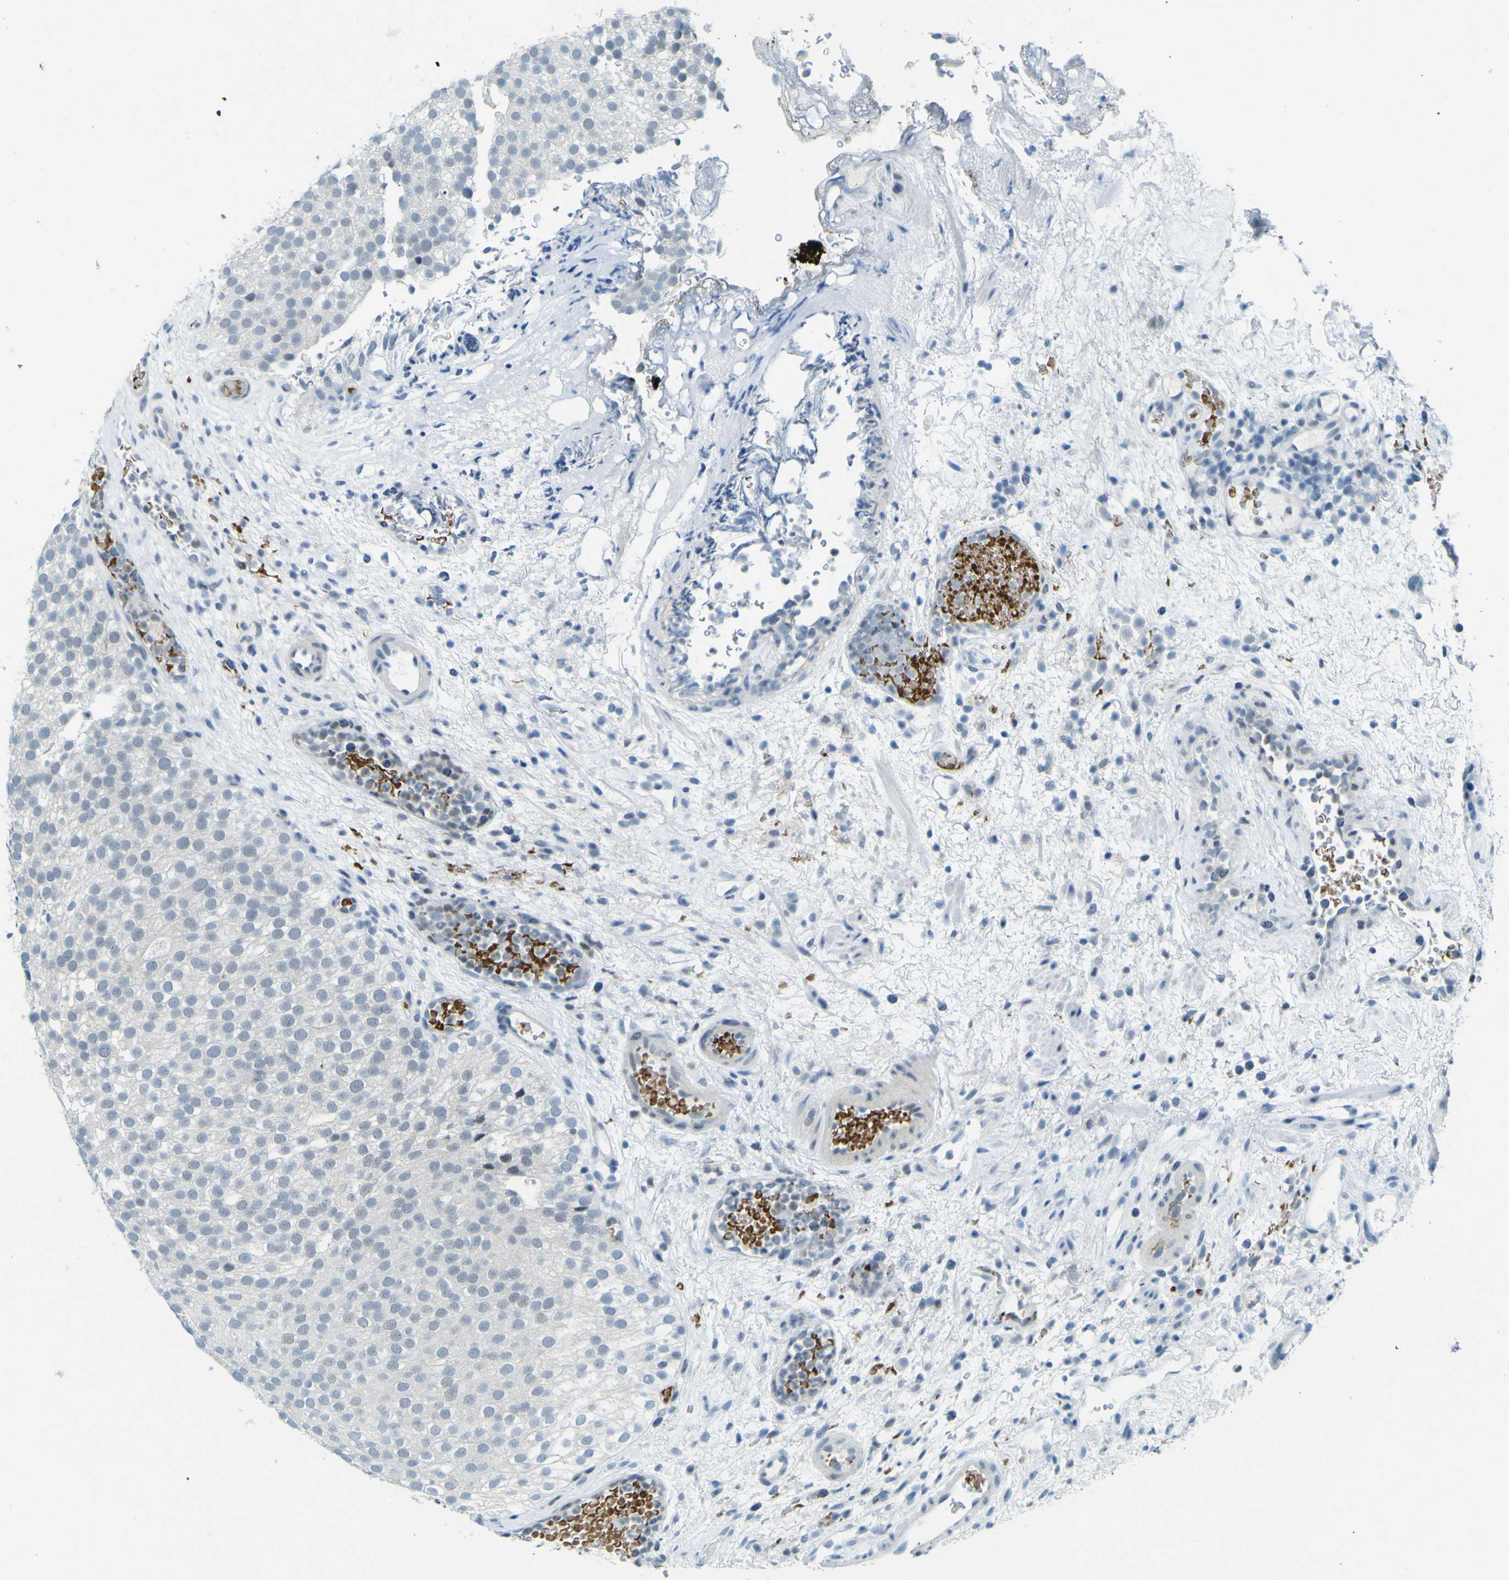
{"staining": {"intensity": "negative", "quantity": "none", "location": "none"}, "tissue": "urothelial cancer", "cell_type": "Tumor cells", "image_type": "cancer", "snomed": [{"axis": "morphology", "description": "Urothelial carcinoma, Low grade"}, {"axis": "topography", "description": "Urinary bladder"}], "caption": "Tumor cells show no significant expression in urothelial cancer.", "gene": "CEBPG", "patient": {"sex": "male", "age": 78}}